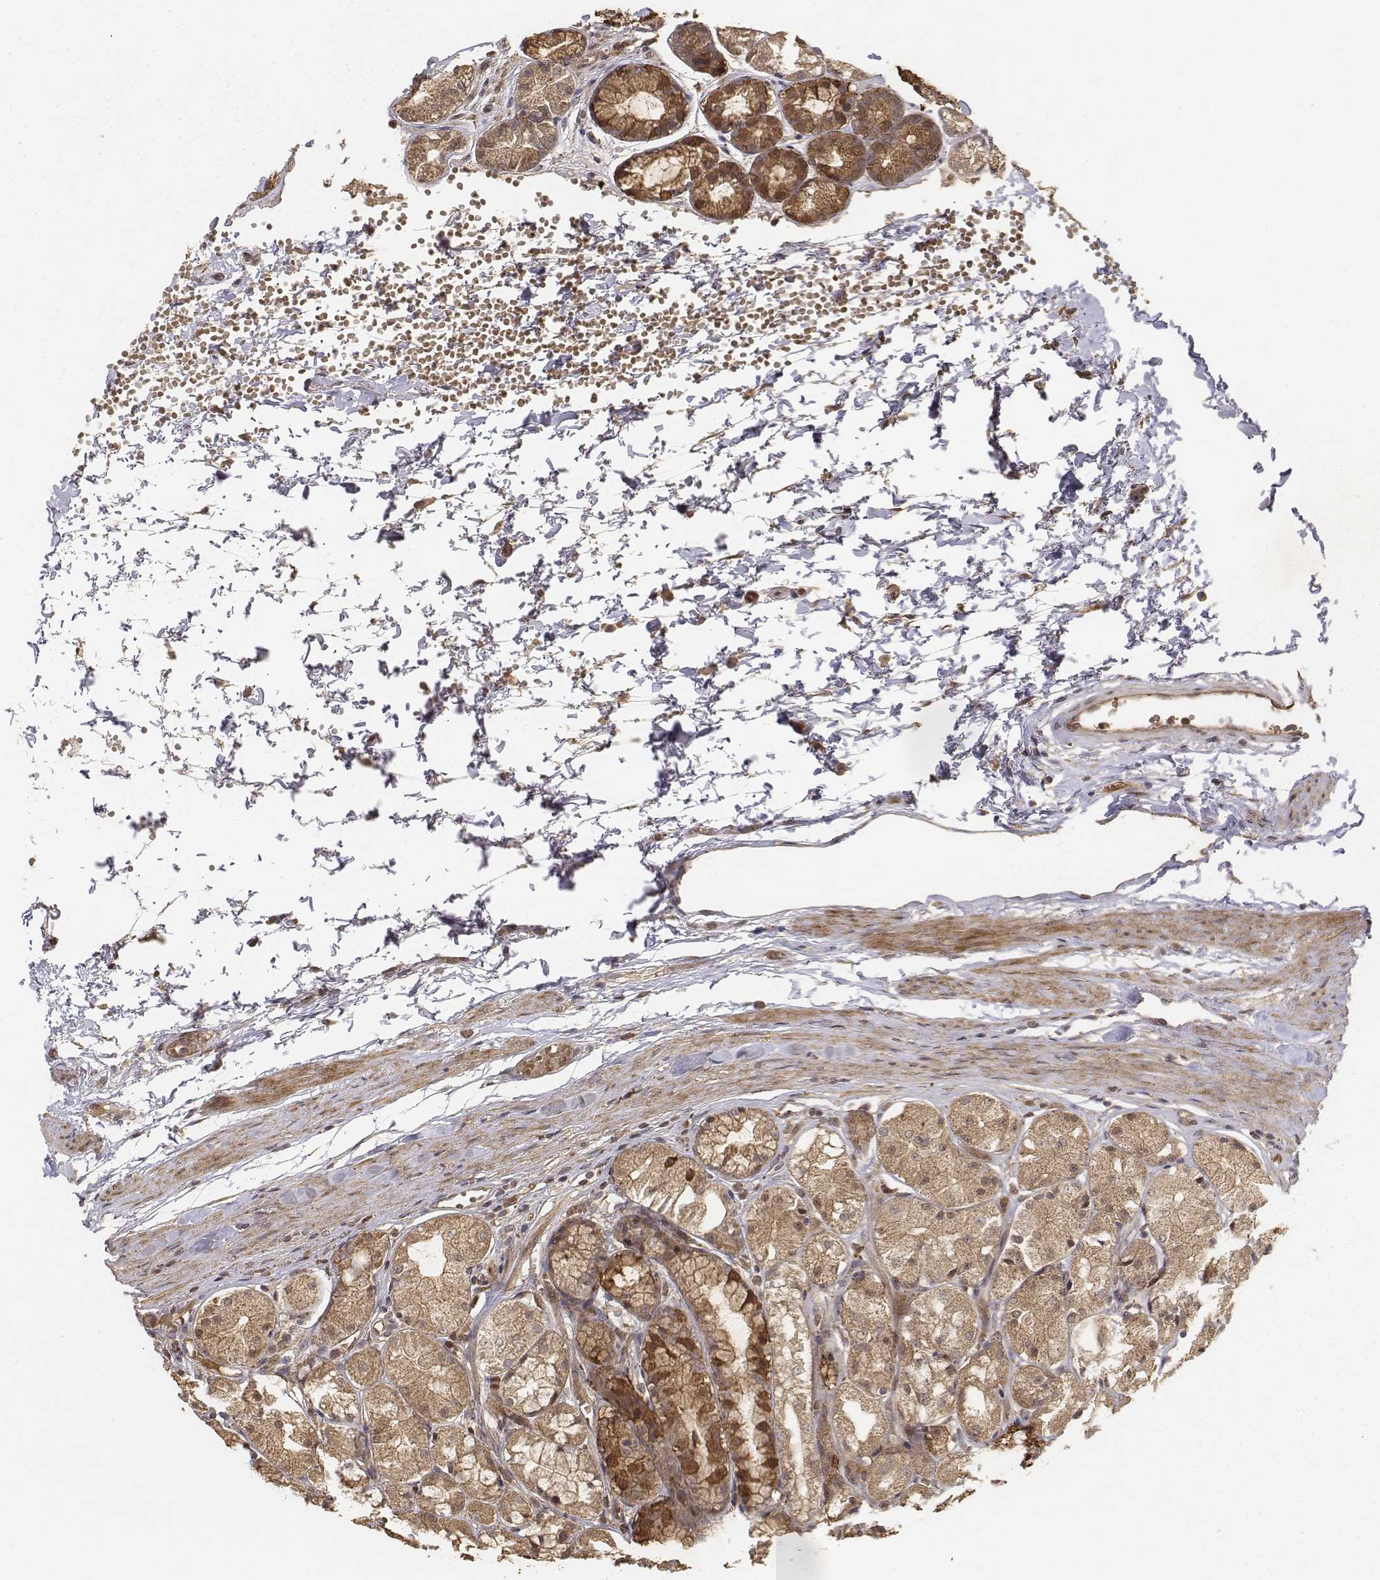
{"staining": {"intensity": "moderate", "quantity": ">75%", "location": "cytoplasmic/membranous"}, "tissue": "stomach", "cell_type": "Glandular cells", "image_type": "normal", "snomed": [{"axis": "morphology", "description": "Normal tissue, NOS"}, {"axis": "topography", "description": "Stomach"}], "caption": "Brown immunohistochemical staining in benign human stomach displays moderate cytoplasmic/membranous positivity in about >75% of glandular cells.", "gene": "FBXO21", "patient": {"sex": "male", "age": 70}}